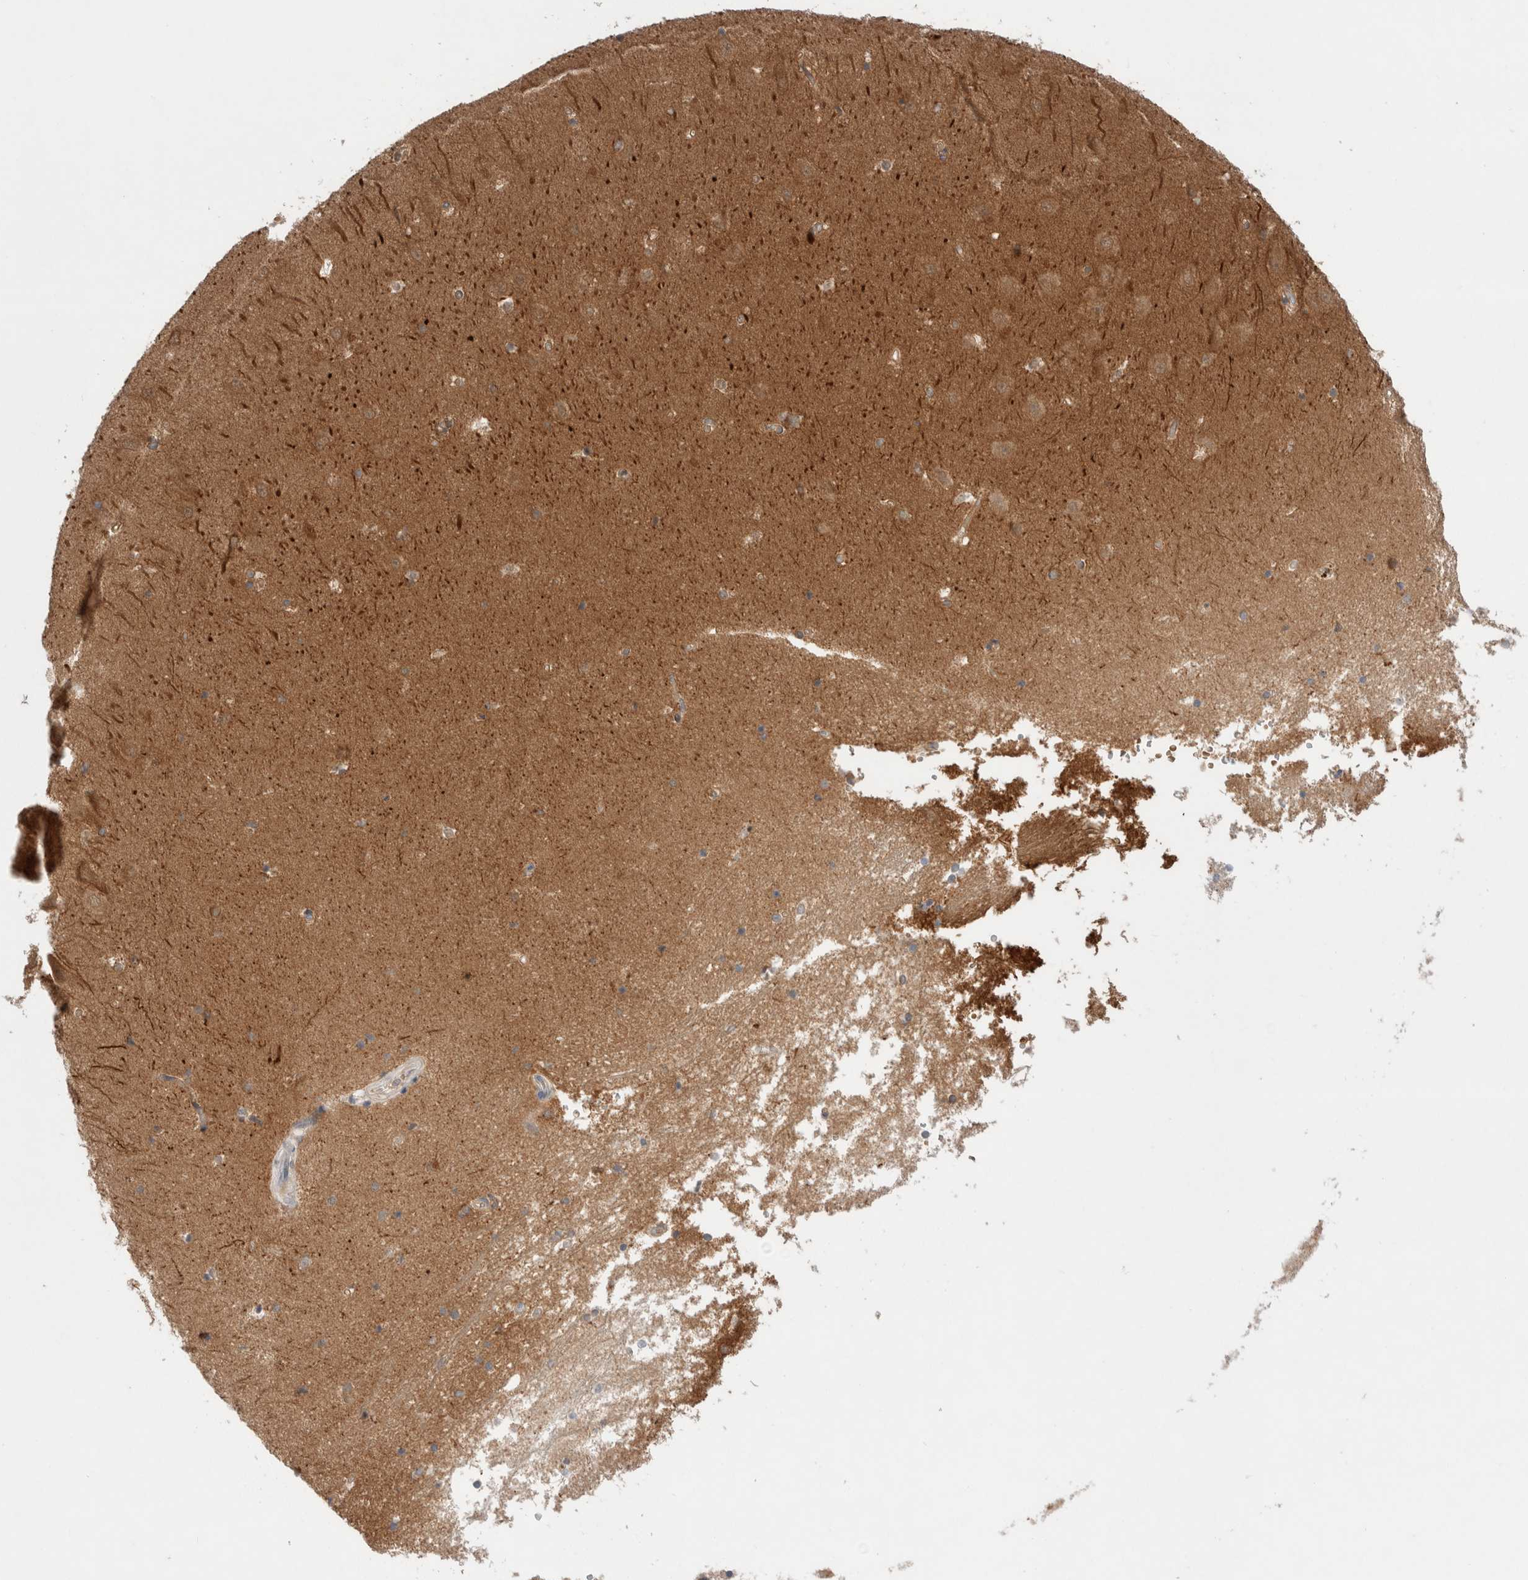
{"staining": {"intensity": "moderate", "quantity": ">75%", "location": "cytoplasmic/membranous"}, "tissue": "hippocampus", "cell_type": "Glial cells", "image_type": "normal", "snomed": [{"axis": "morphology", "description": "Normal tissue, NOS"}, {"axis": "topography", "description": "Hippocampus"}], "caption": "Immunohistochemical staining of normal hippocampus shows >75% levels of moderate cytoplasmic/membranous protein staining in about >75% of glial cells.", "gene": "KLHL14", "patient": {"sex": "male", "age": 45}}